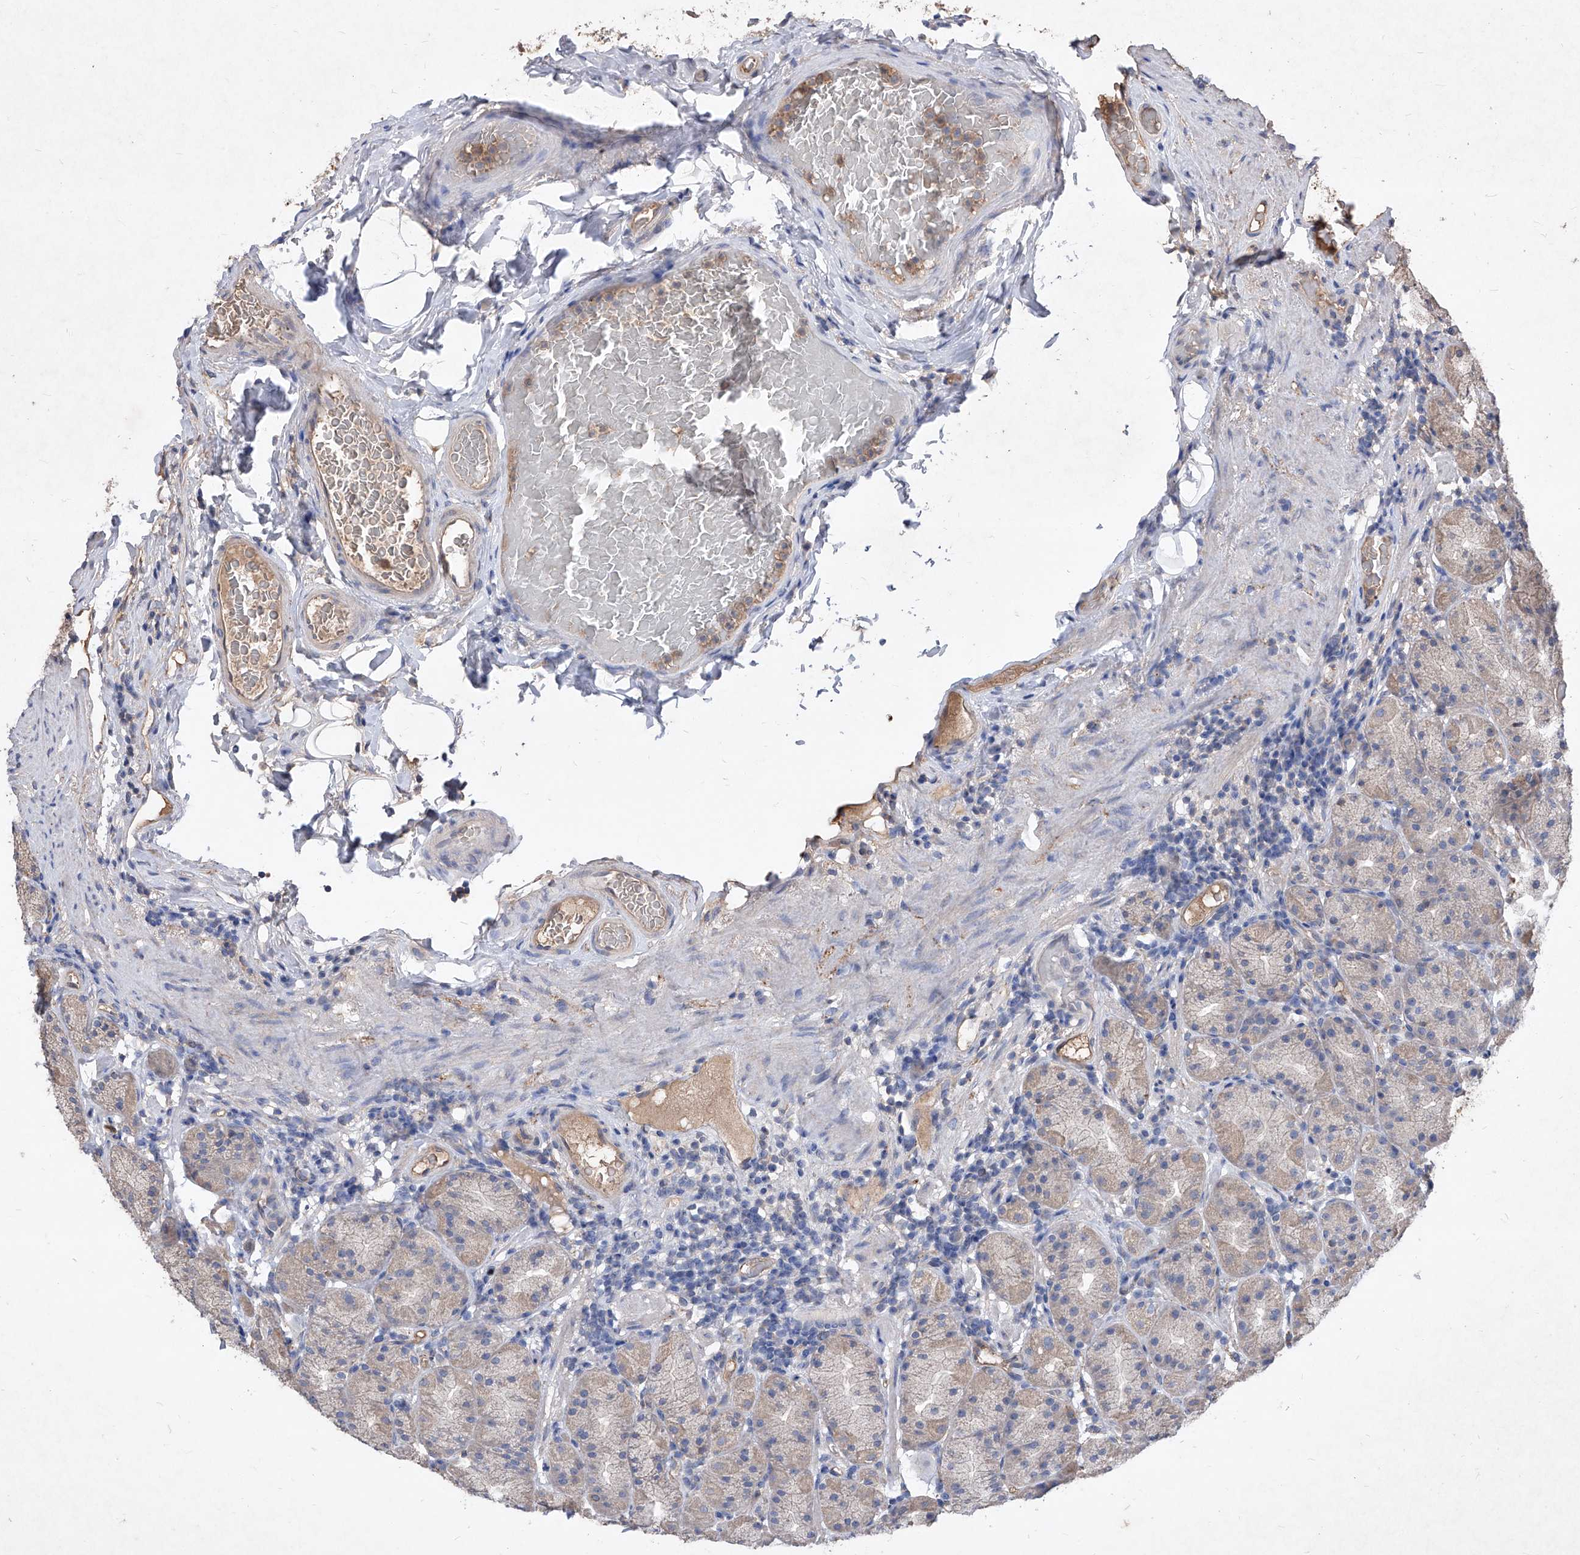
{"staining": {"intensity": "weak", "quantity": "<25%", "location": "cytoplasmic/membranous"}, "tissue": "stomach", "cell_type": "Glandular cells", "image_type": "normal", "snomed": [{"axis": "morphology", "description": "Normal tissue, NOS"}, {"axis": "topography", "description": "Stomach, upper"}], "caption": "An immunohistochemistry (IHC) image of unremarkable stomach is shown. There is no staining in glandular cells of stomach. (Brightfield microscopy of DAB immunohistochemistry at high magnification).", "gene": "SYNGR1", "patient": {"sex": "male", "age": 68}}